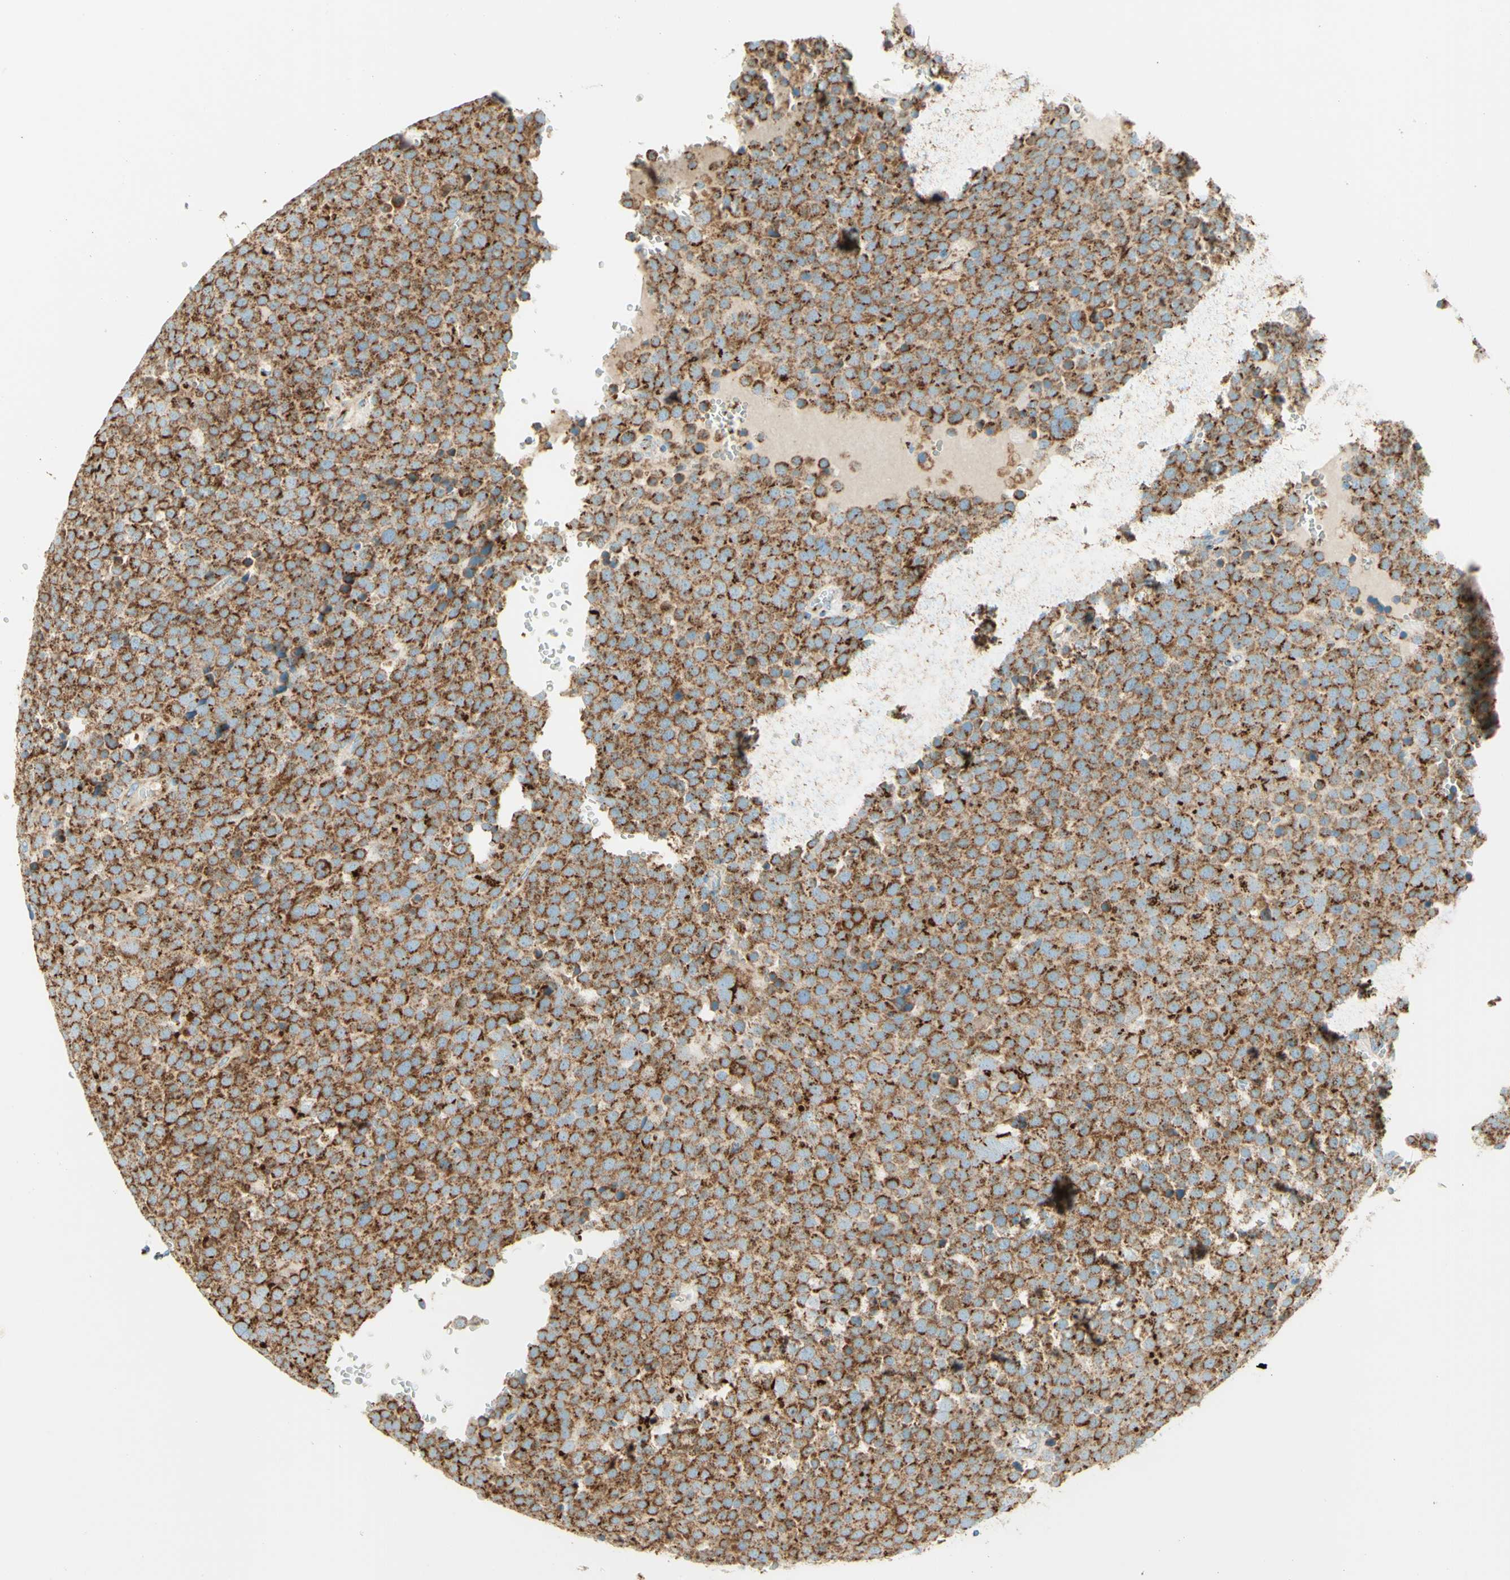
{"staining": {"intensity": "strong", "quantity": ">75%", "location": "cytoplasmic/membranous"}, "tissue": "testis cancer", "cell_type": "Tumor cells", "image_type": "cancer", "snomed": [{"axis": "morphology", "description": "Seminoma, NOS"}, {"axis": "topography", "description": "Testis"}], "caption": "A brown stain highlights strong cytoplasmic/membranous positivity of a protein in human testis seminoma tumor cells.", "gene": "GOLGB1", "patient": {"sex": "male", "age": 71}}